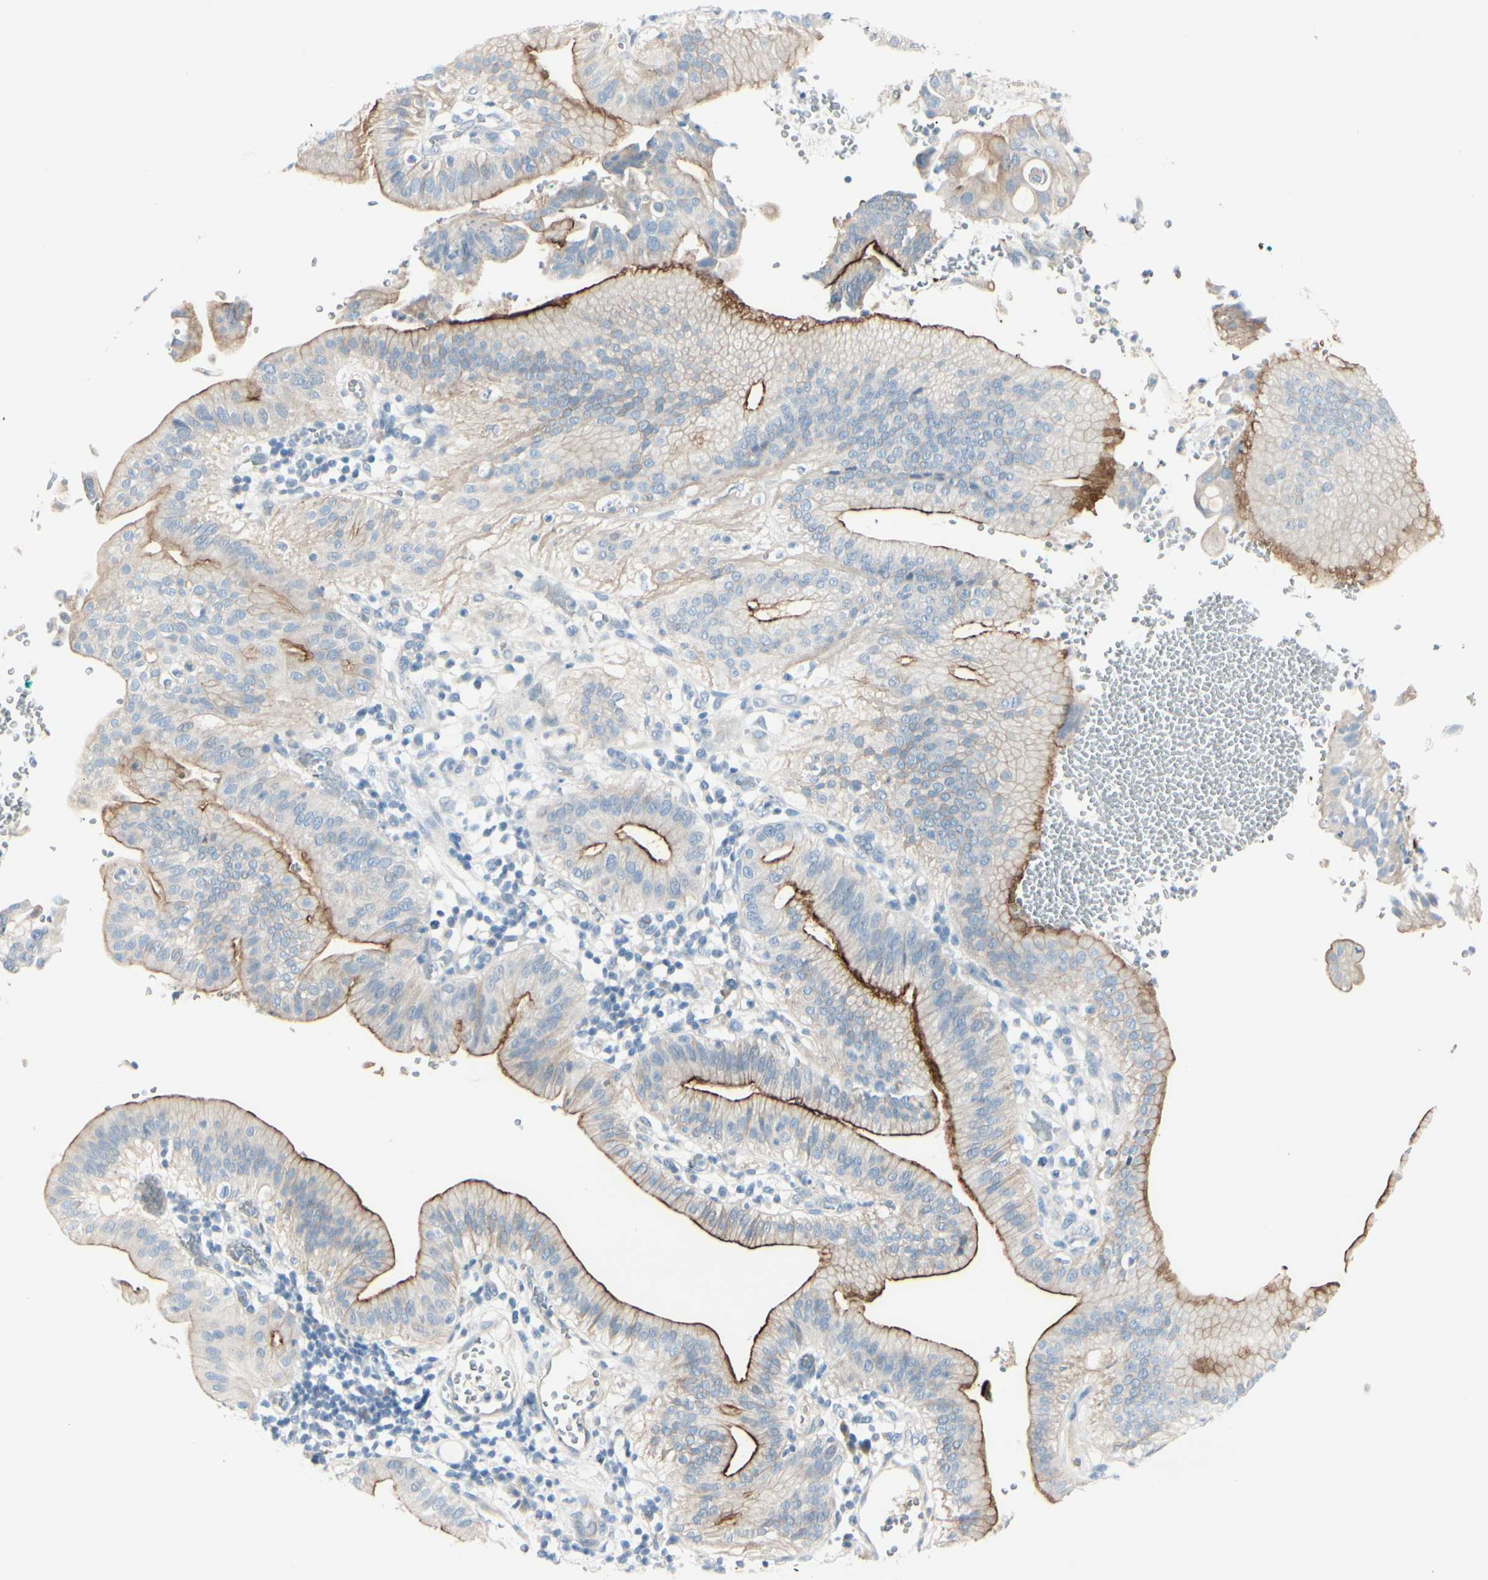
{"staining": {"intensity": "moderate", "quantity": "25%-75%", "location": "cytoplasmic/membranous"}, "tissue": "pancreatic cancer", "cell_type": "Tumor cells", "image_type": "cancer", "snomed": [{"axis": "morphology", "description": "Adenocarcinoma, NOS"}, {"axis": "morphology", "description": "Adenocarcinoma, metastatic, NOS"}, {"axis": "topography", "description": "Lymph node"}, {"axis": "topography", "description": "Pancreas"}, {"axis": "topography", "description": "Duodenum"}], "caption": "Pancreatic adenocarcinoma tissue displays moderate cytoplasmic/membranous expression in about 25%-75% of tumor cells, visualized by immunohistochemistry.", "gene": "CDHR5", "patient": {"sex": "female", "age": 64}}